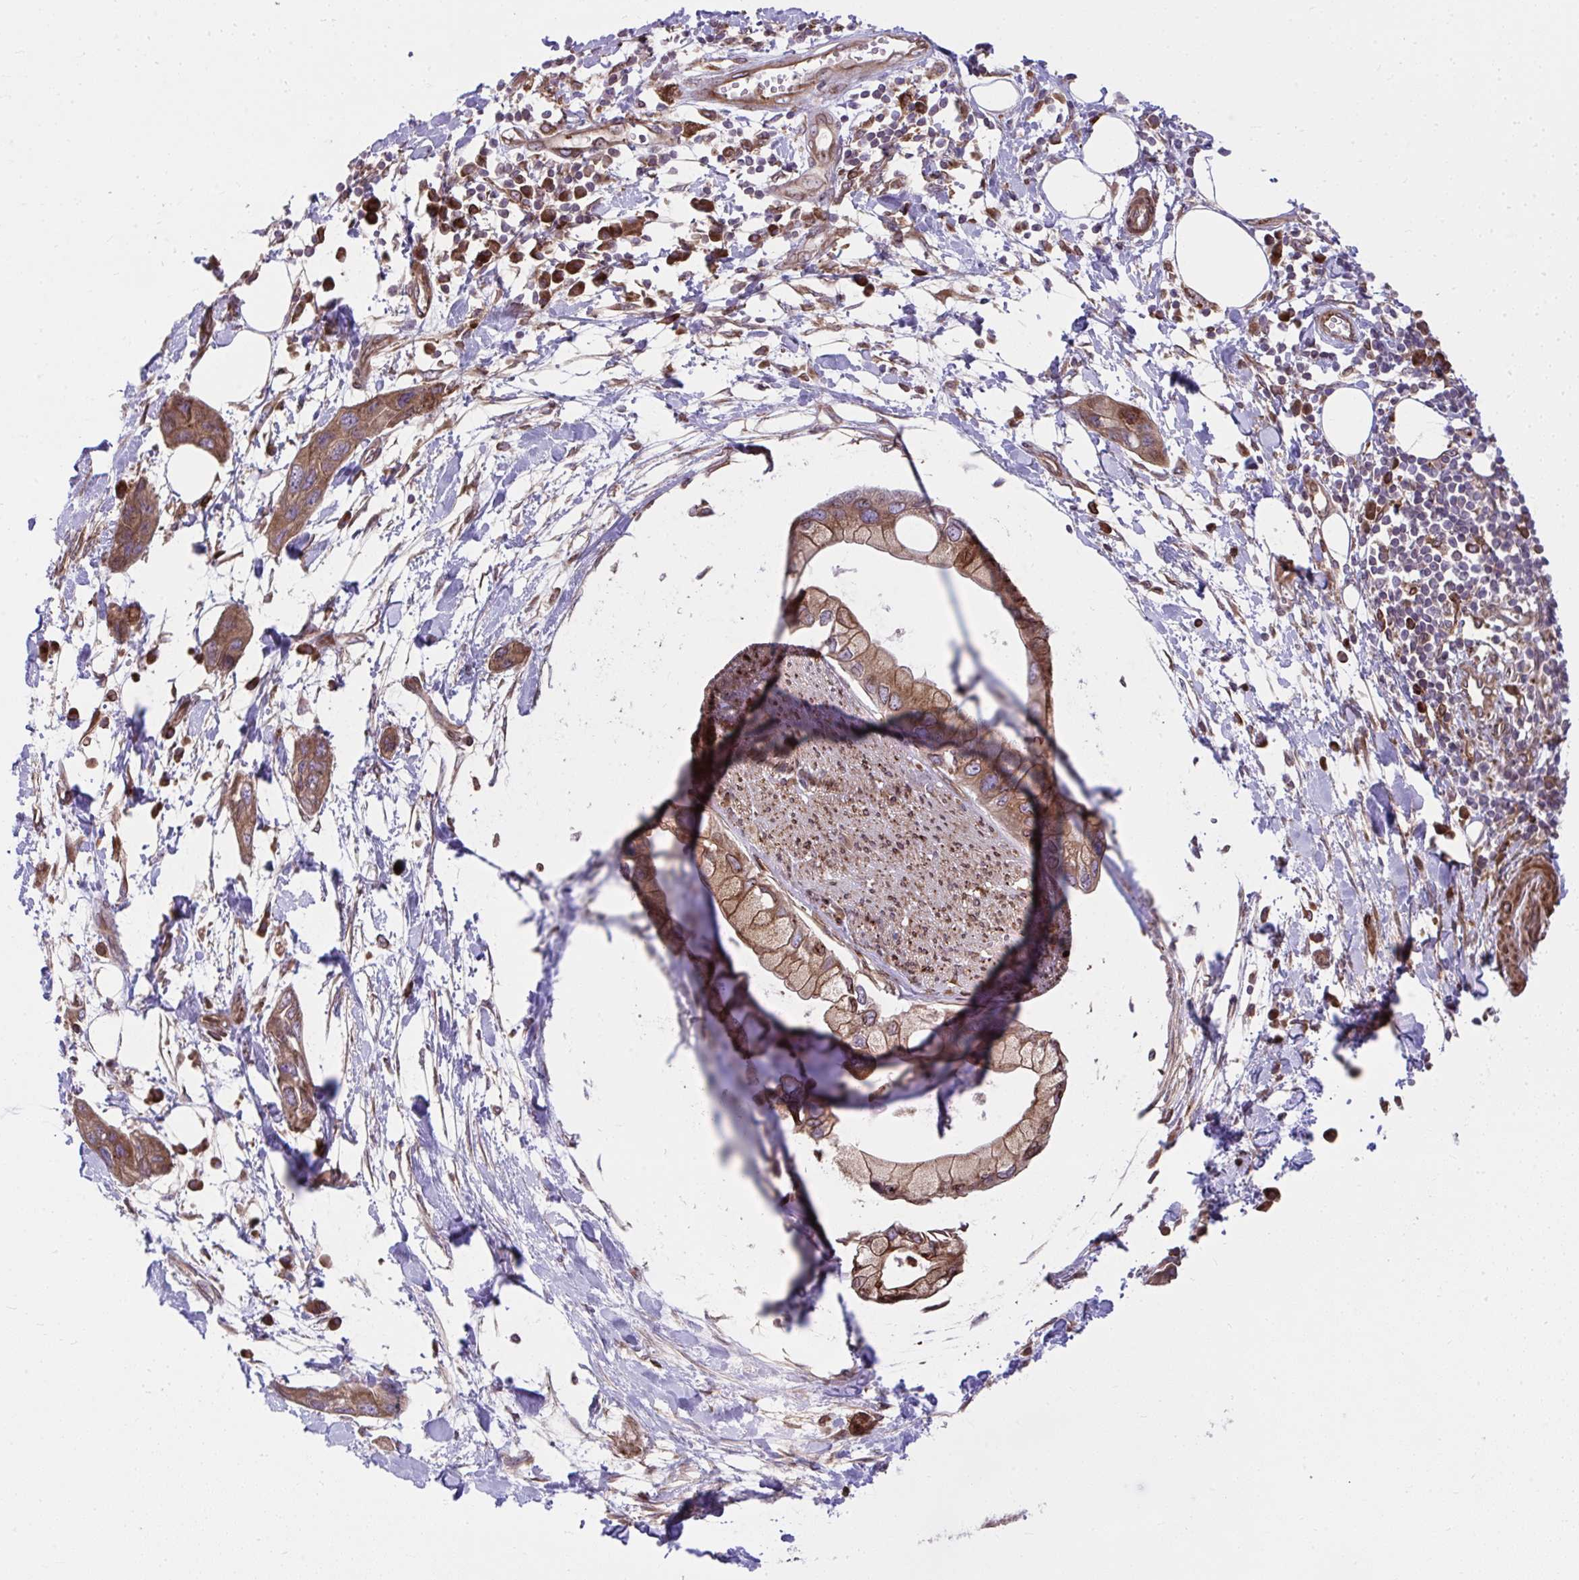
{"staining": {"intensity": "strong", "quantity": ">75%", "location": "cytoplasmic/membranous"}, "tissue": "pancreatic cancer", "cell_type": "Tumor cells", "image_type": "cancer", "snomed": [{"axis": "morphology", "description": "Adenocarcinoma, NOS"}, {"axis": "topography", "description": "Pancreas"}], "caption": "Adenocarcinoma (pancreatic) stained for a protein (brown) displays strong cytoplasmic/membranous positive expression in about >75% of tumor cells.", "gene": "STIM2", "patient": {"sex": "female", "age": 73}}